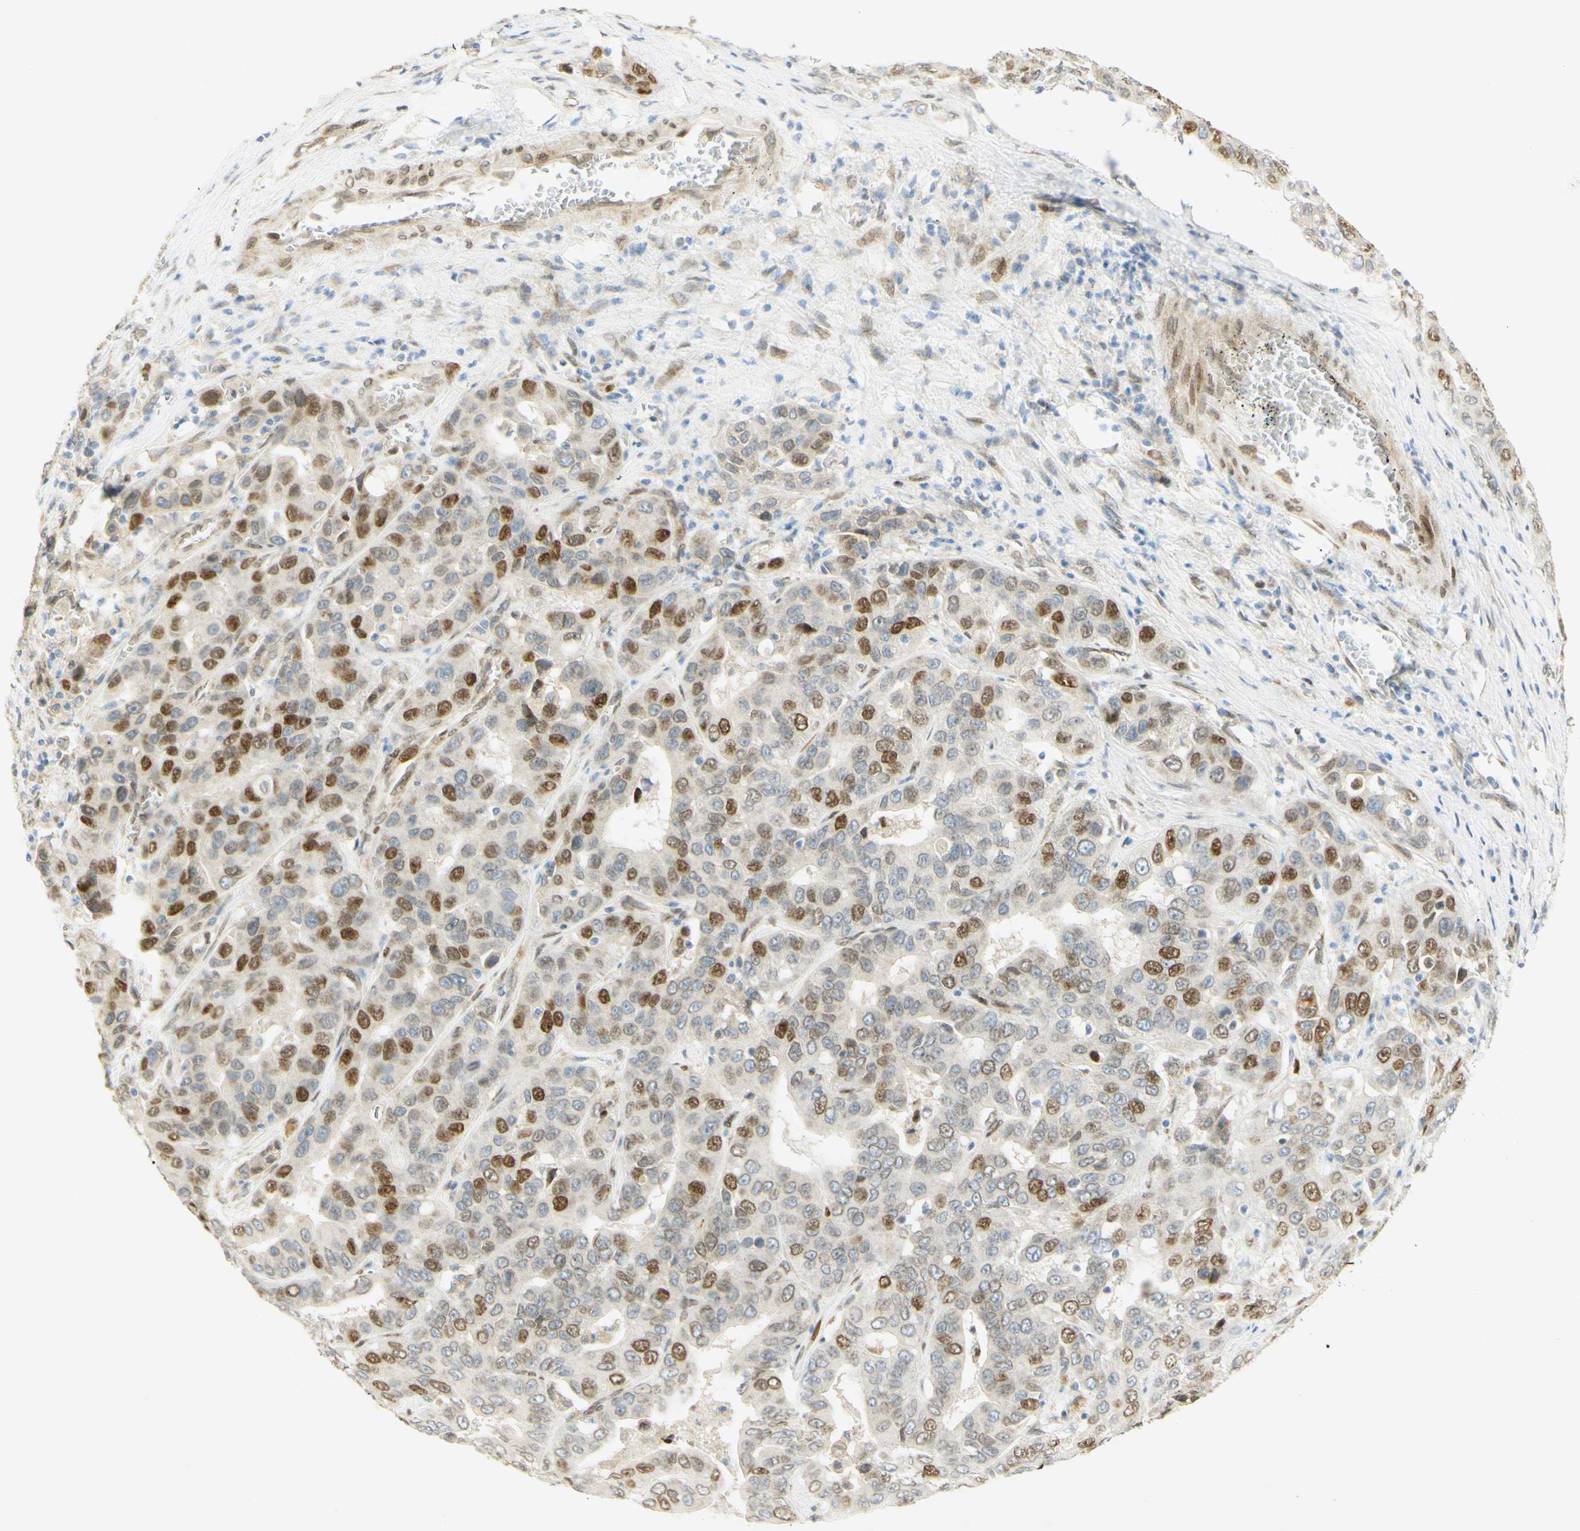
{"staining": {"intensity": "strong", "quantity": "25%-75%", "location": "nuclear"}, "tissue": "liver cancer", "cell_type": "Tumor cells", "image_type": "cancer", "snomed": [{"axis": "morphology", "description": "Cholangiocarcinoma"}, {"axis": "topography", "description": "Liver"}], "caption": "There is high levels of strong nuclear expression in tumor cells of liver cancer, as demonstrated by immunohistochemical staining (brown color).", "gene": "E2F1", "patient": {"sex": "female", "age": 52}}